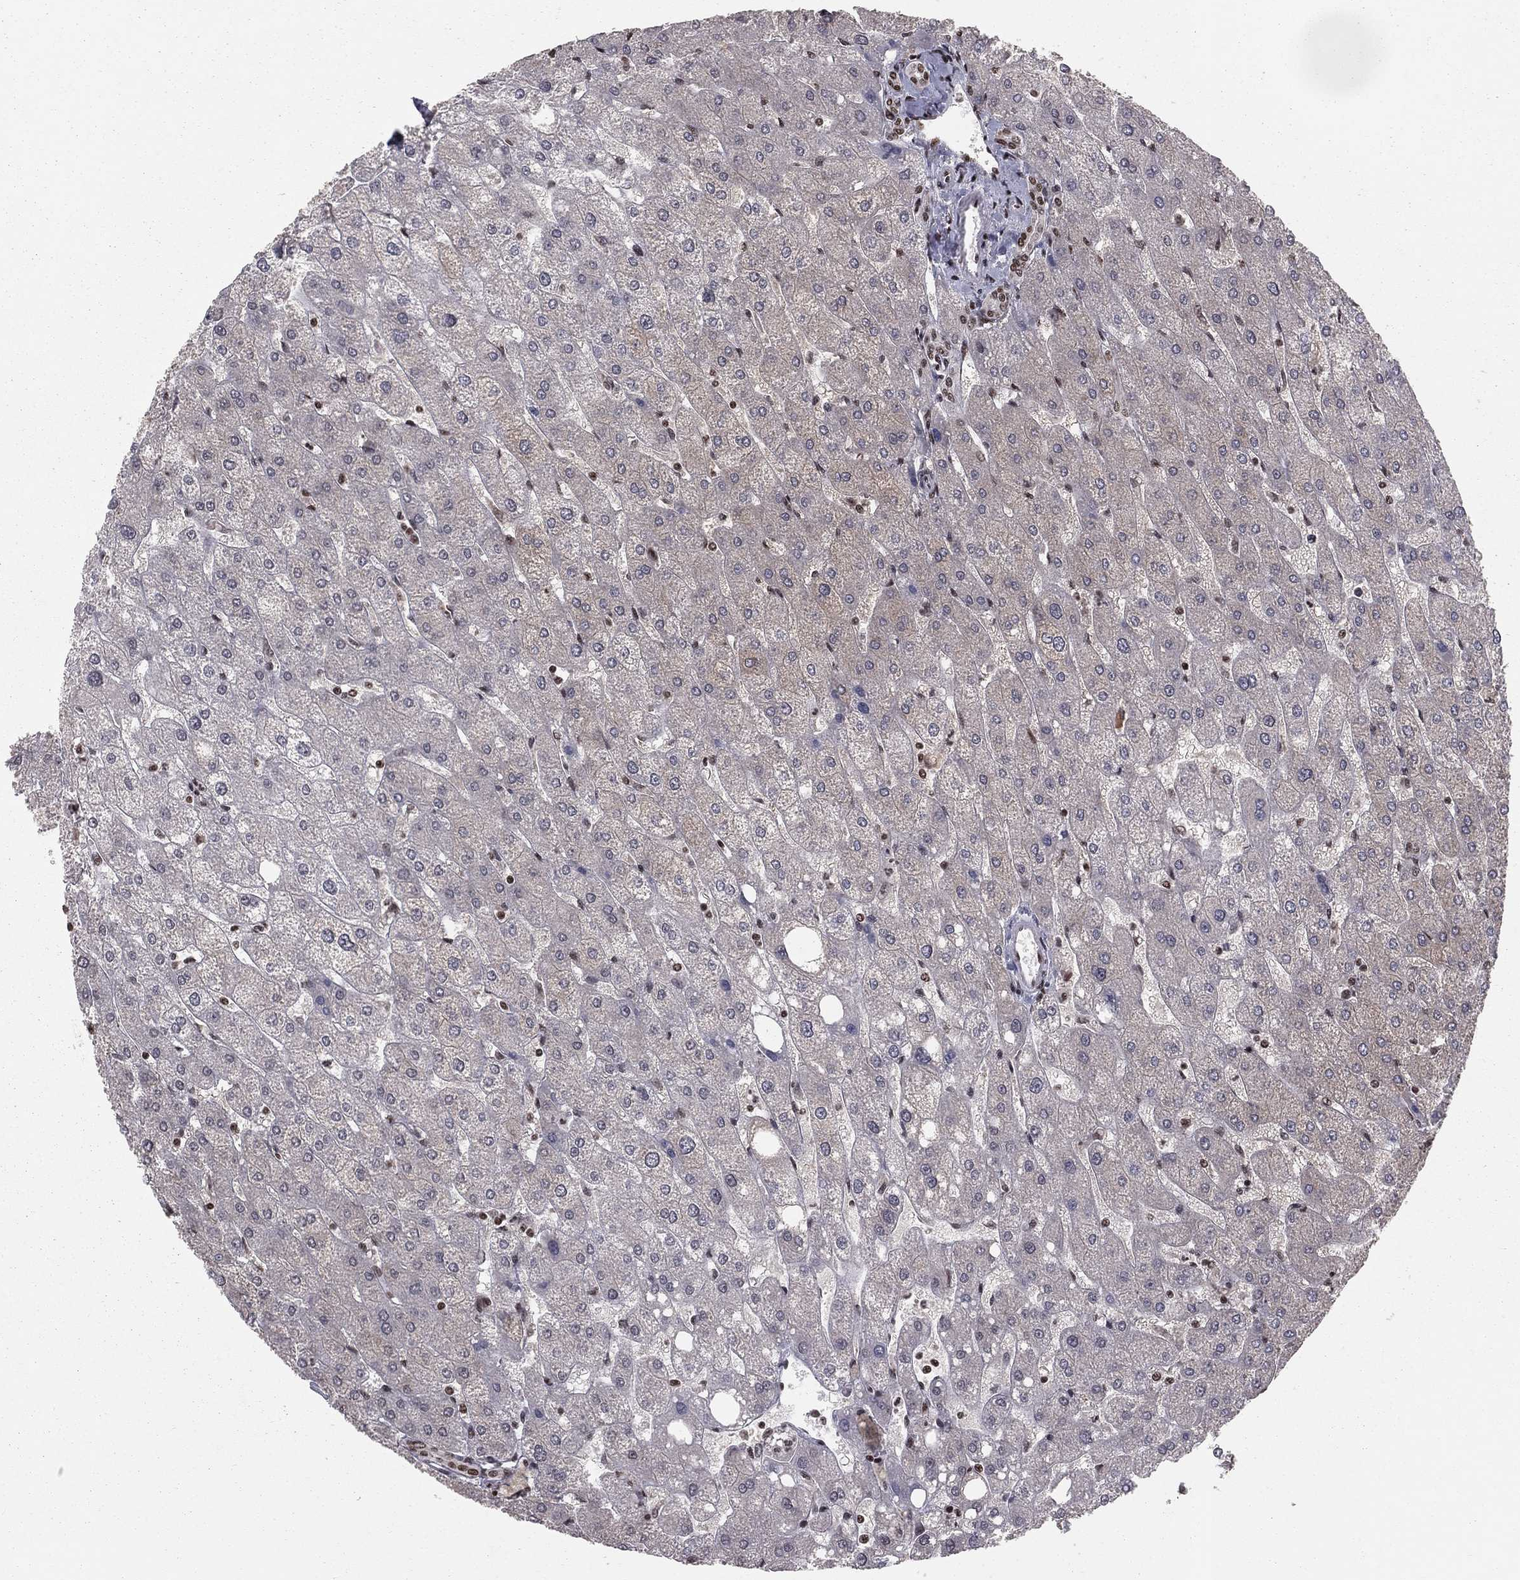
{"staining": {"intensity": "moderate", "quantity": ">75%", "location": "nuclear"}, "tissue": "liver", "cell_type": "Cholangiocytes", "image_type": "normal", "snomed": [{"axis": "morphology", "description": "Normal tissue, NOS"}, {"axis": "topography", "description": "Liver"}], "caption": "Protein positivity by immunohistochemistry (IHC) displays moderate nuclear staining in approximately >75% of cholangiocytes in benign liver. (DAB (3,3'-diaminobenzidine) = brown stain, brightfield microscopy at high magnification).", "gene": "NFYB", "patient": {"sex": "male", "age": 67}}